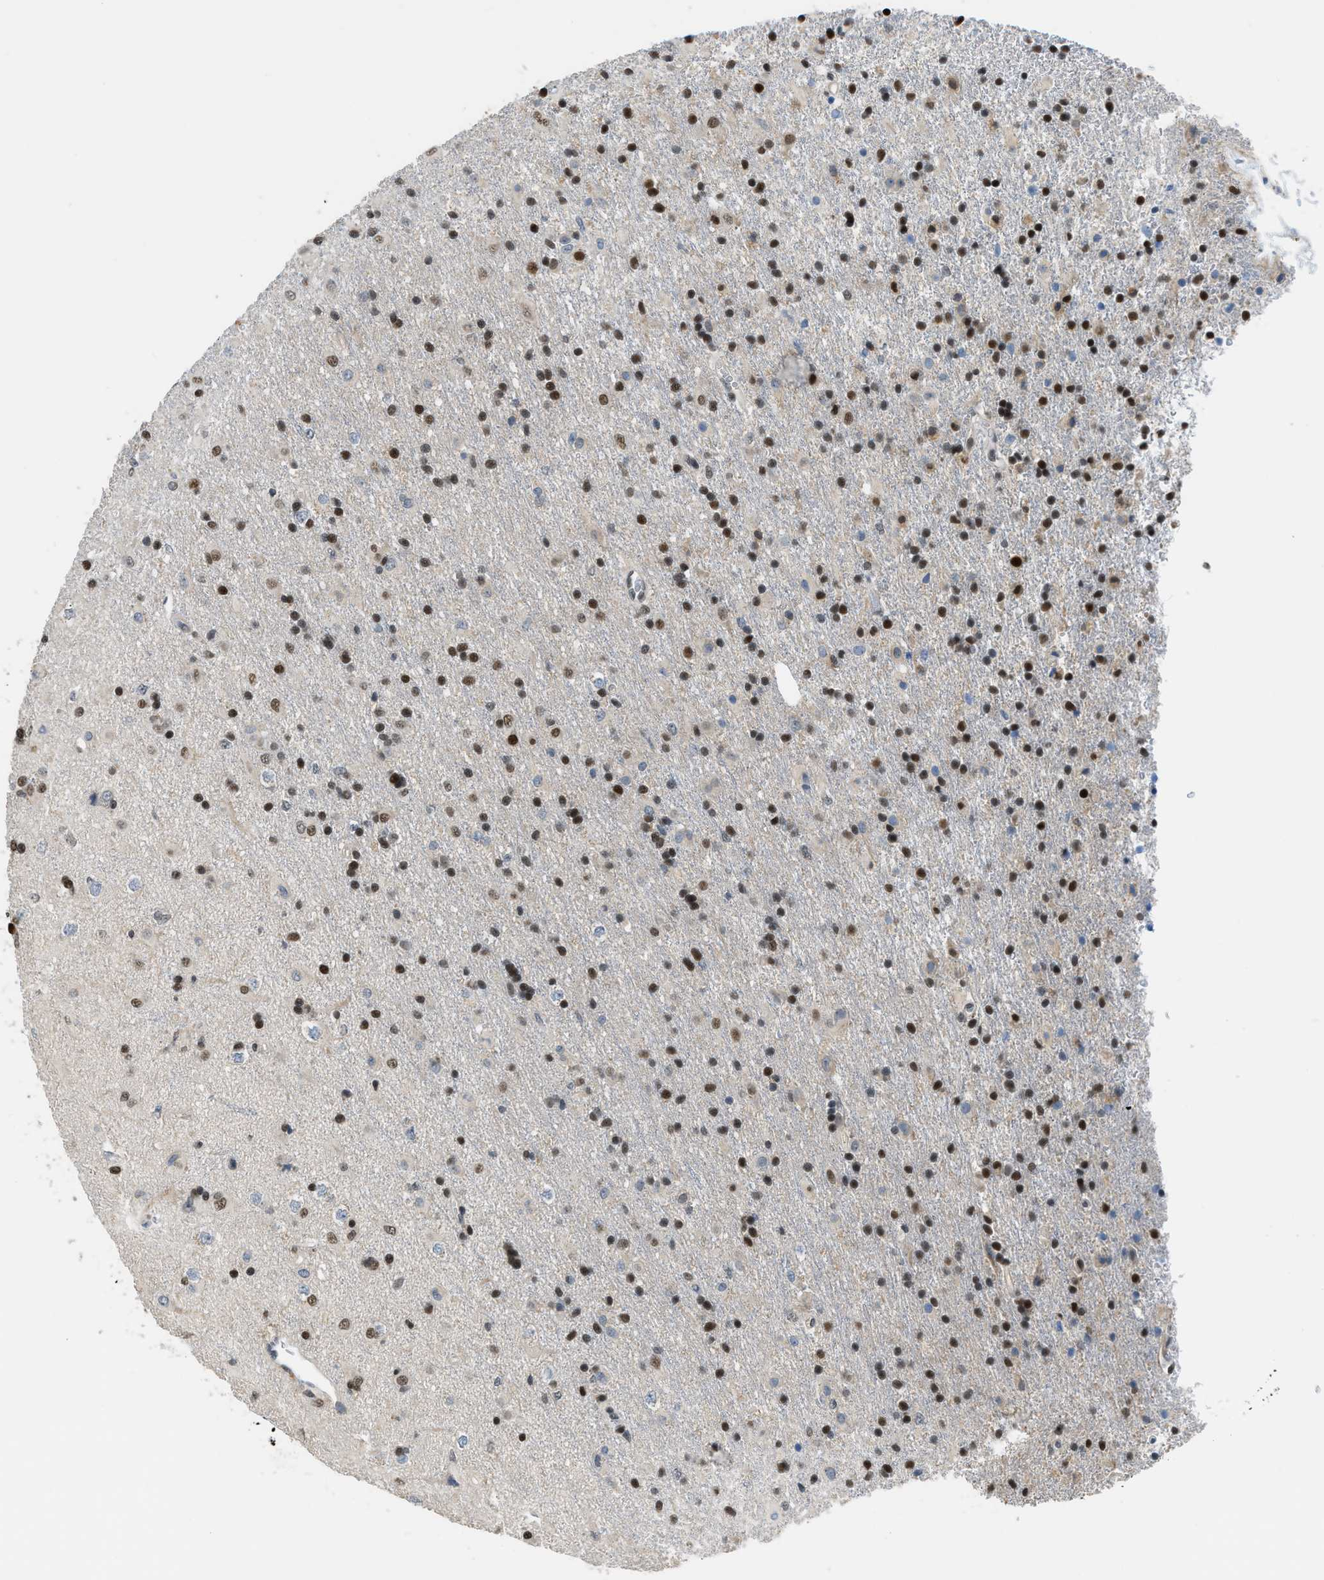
{"staining": {"intensity": "moderate", "quantity": ">75%", "location": "nuclear"}, "tissue": "glioma", "cell_type": "Tumor cells", "image_type": "cancer", "snomed": [{"axis": "morphology", "description": "Glioma, malignant, Low grade"}, {"axis": "topography", "description": "Brain"}], "caption": "This image demonstrates glioma stained with immunohistochemistry (IHC) to label a protein in brown. The nuclear of tumor cells show moderate positivity for the protein. Nuclei are counter-stained blue.", "gene": "ALX1", "patient": {"sex": "male", "age": 65}}